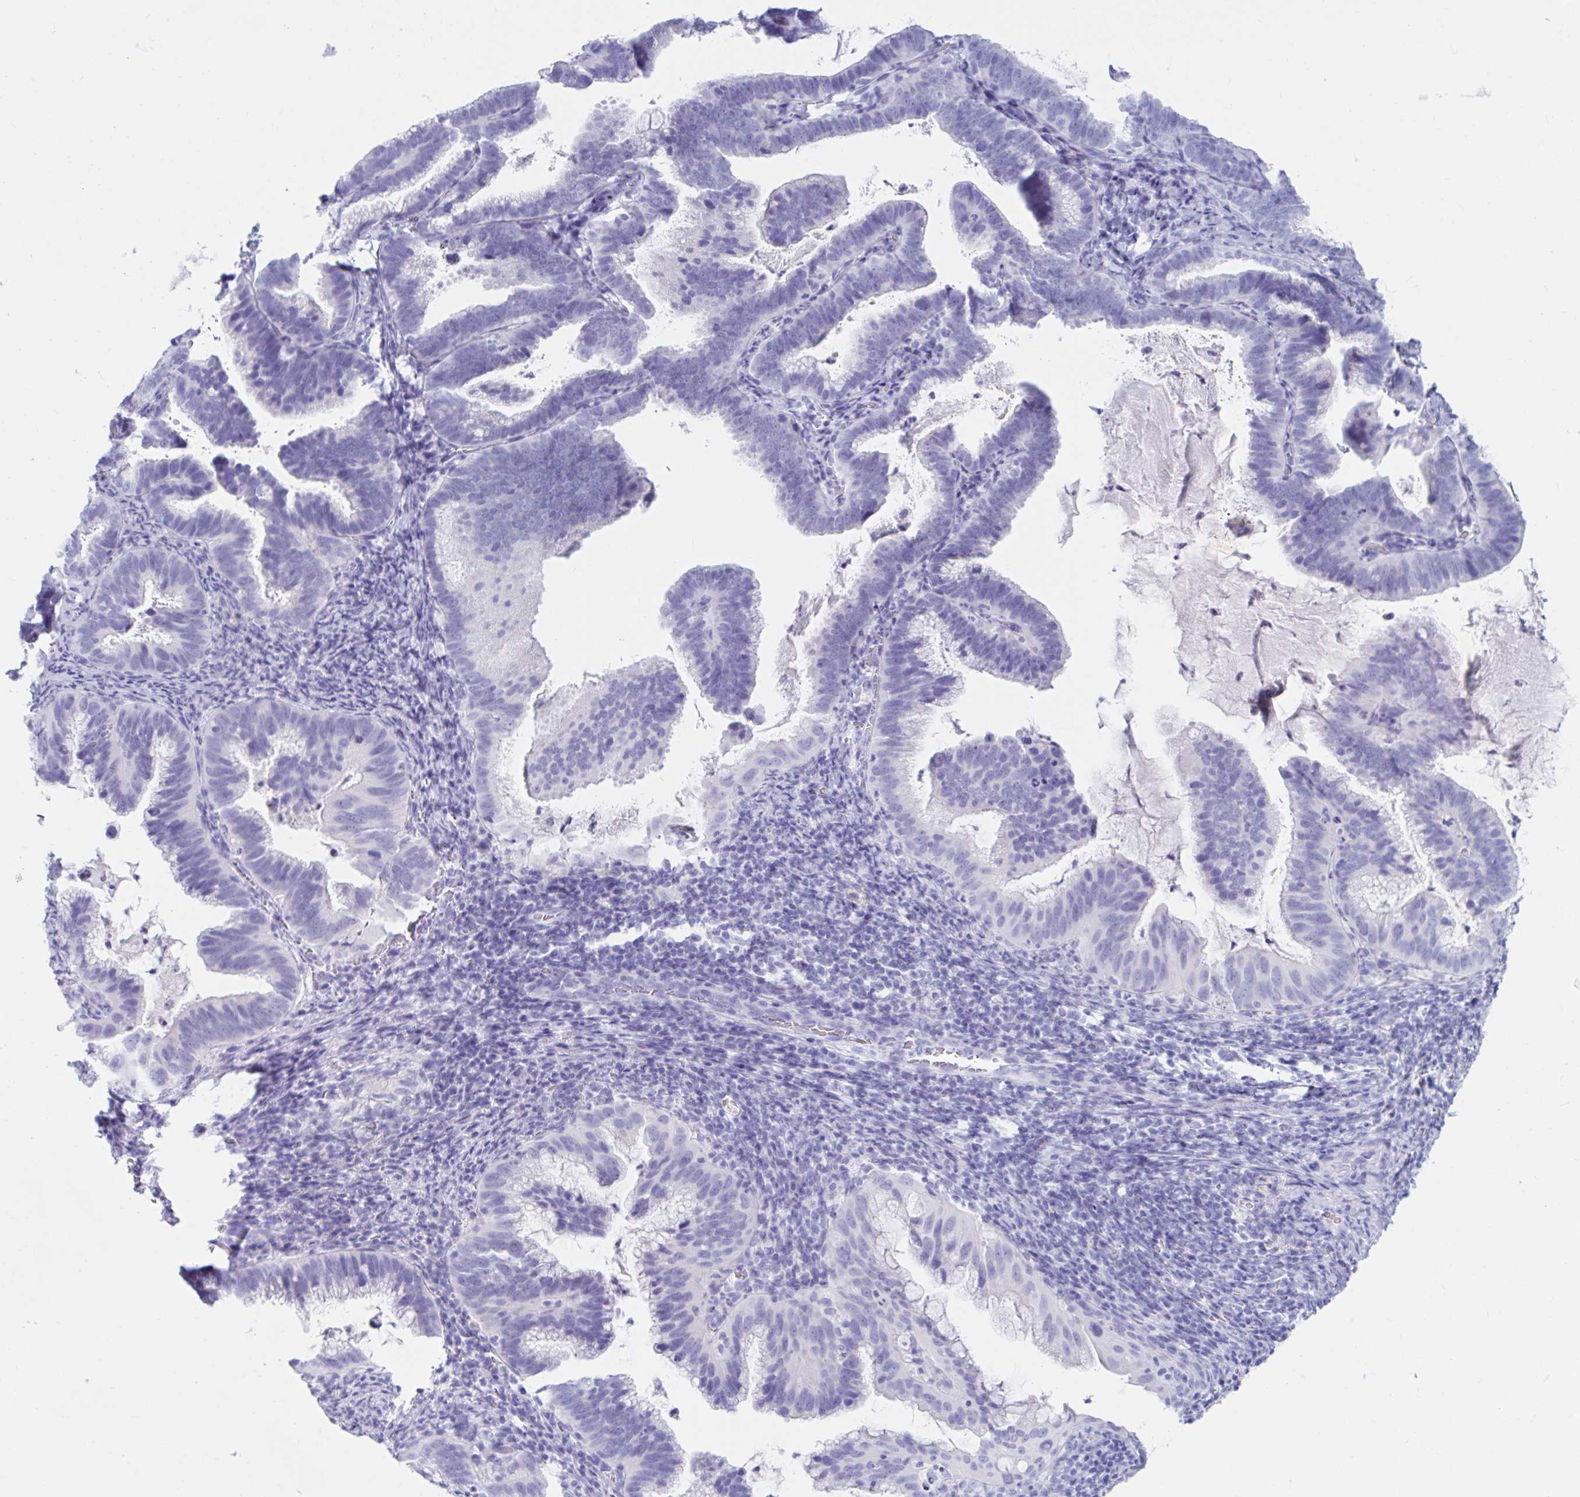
{"staining": {"intensity": "negative", "quantity": "none", "location": "none"}, "tissue": "cervical cancer", "cell_type": "Tumor cells", "image_type": "cancer", "snomed": [{"axis": "morphology", "description": "Adenocarcinoma, NOS"}, {"axis": "topography", "description": "Cervix"}], "caption": "Immunohistochemistry histopathology image of cervical cancer (adenocarcinoma) stained for a protein (brown), which displays no positivity in tumor cells. The staining was performed using DAB (3,3'-diaminobenzidine) to visualize the protein expression in brown, while the nuclei were stained in blue with hematoxylin (Magnification: 20x).", "gene": "DPEP3", "patient": {"sex": "female", "age": 61}}